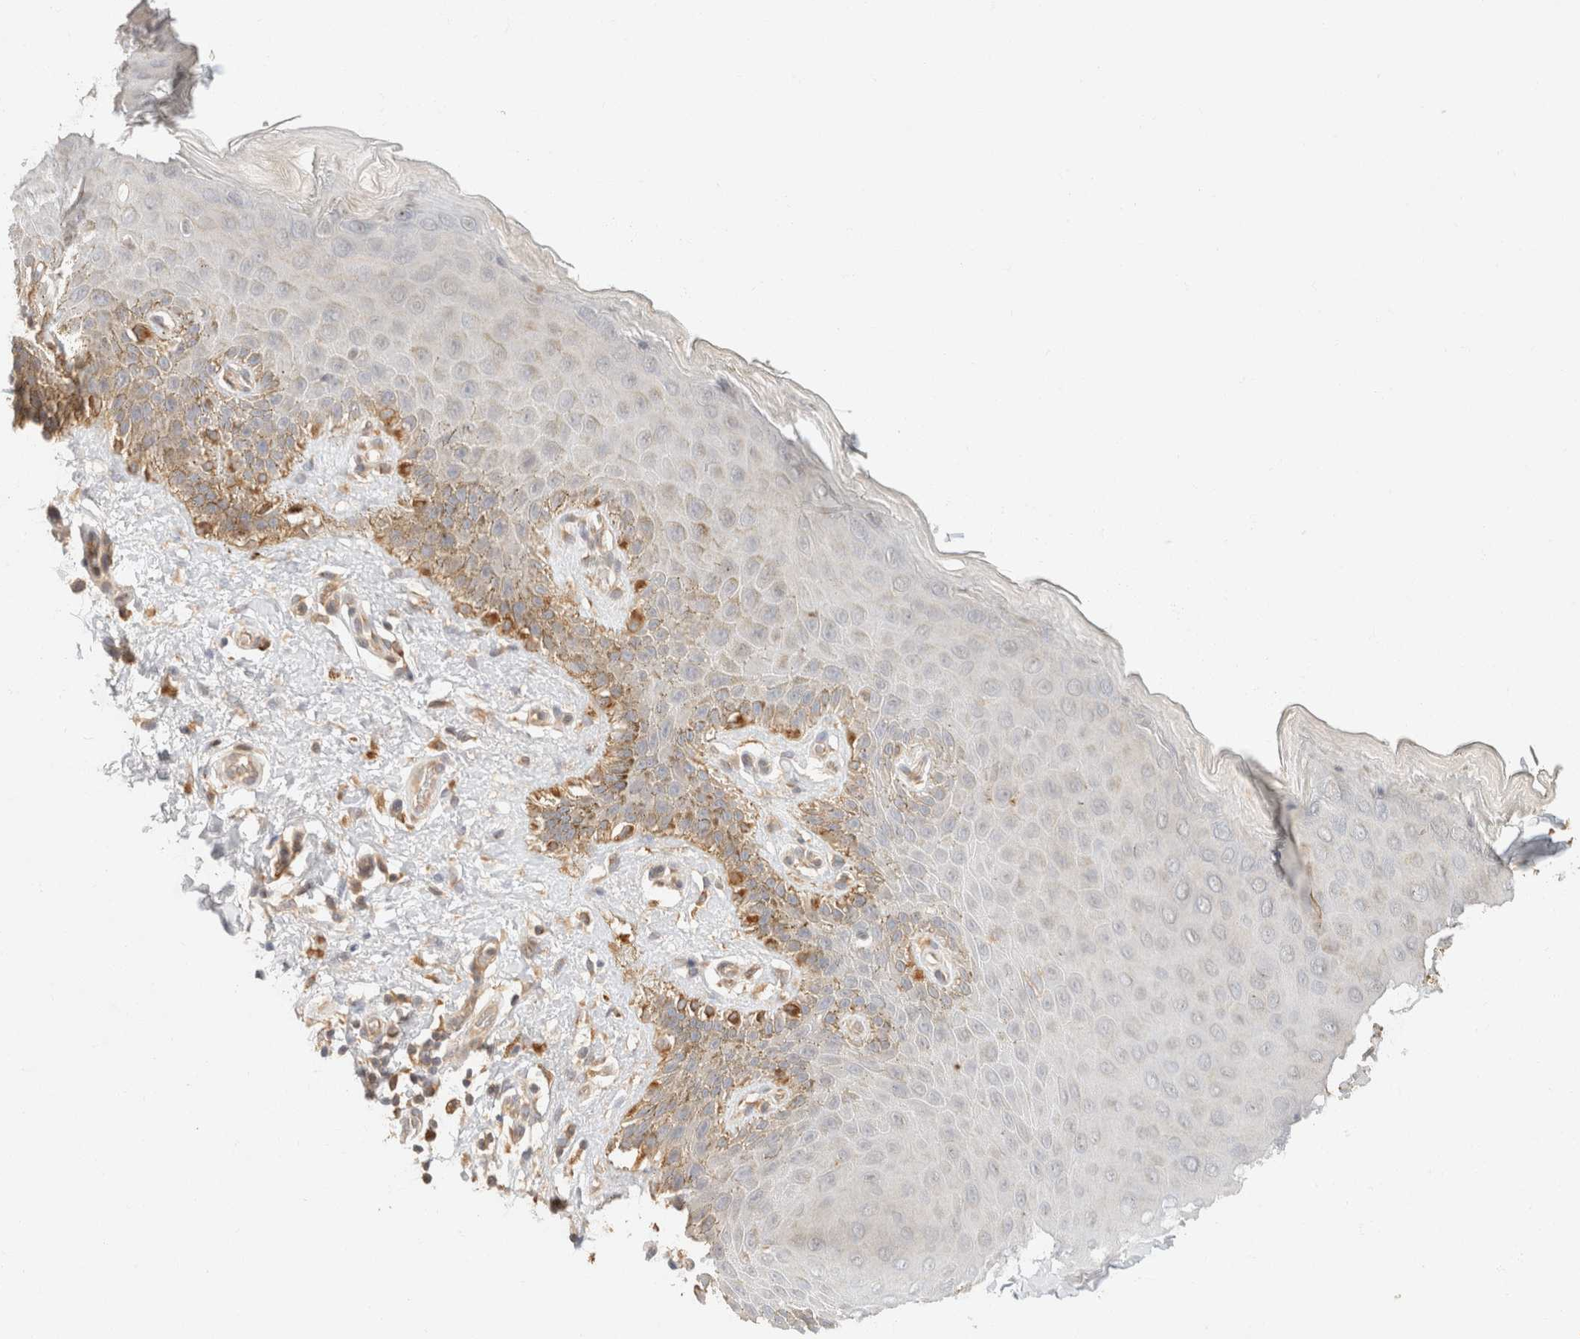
{"staining": {"intensity": "moderate", "quantity": "<25%", "location": "cytoplasmic/membranous"}, "tissue": "skin", "cell_type": "Epidermal cells", "image_type": "normal", "snomed": [{"axis": "morphology", "description": "Normal tissue, NOS"}, {"axis": "topography", "description": "Anal"}], "caption": "Protein positivity by IHC demonstrates moderate cytoplasmic/membranous staining in about <25% of epidermal cells in normal skin. (brown staining indicates protein expression, while blue staining denotes nuclei).", "gene": "TACC1", "patient": {"sex": "male", "age": 44}}